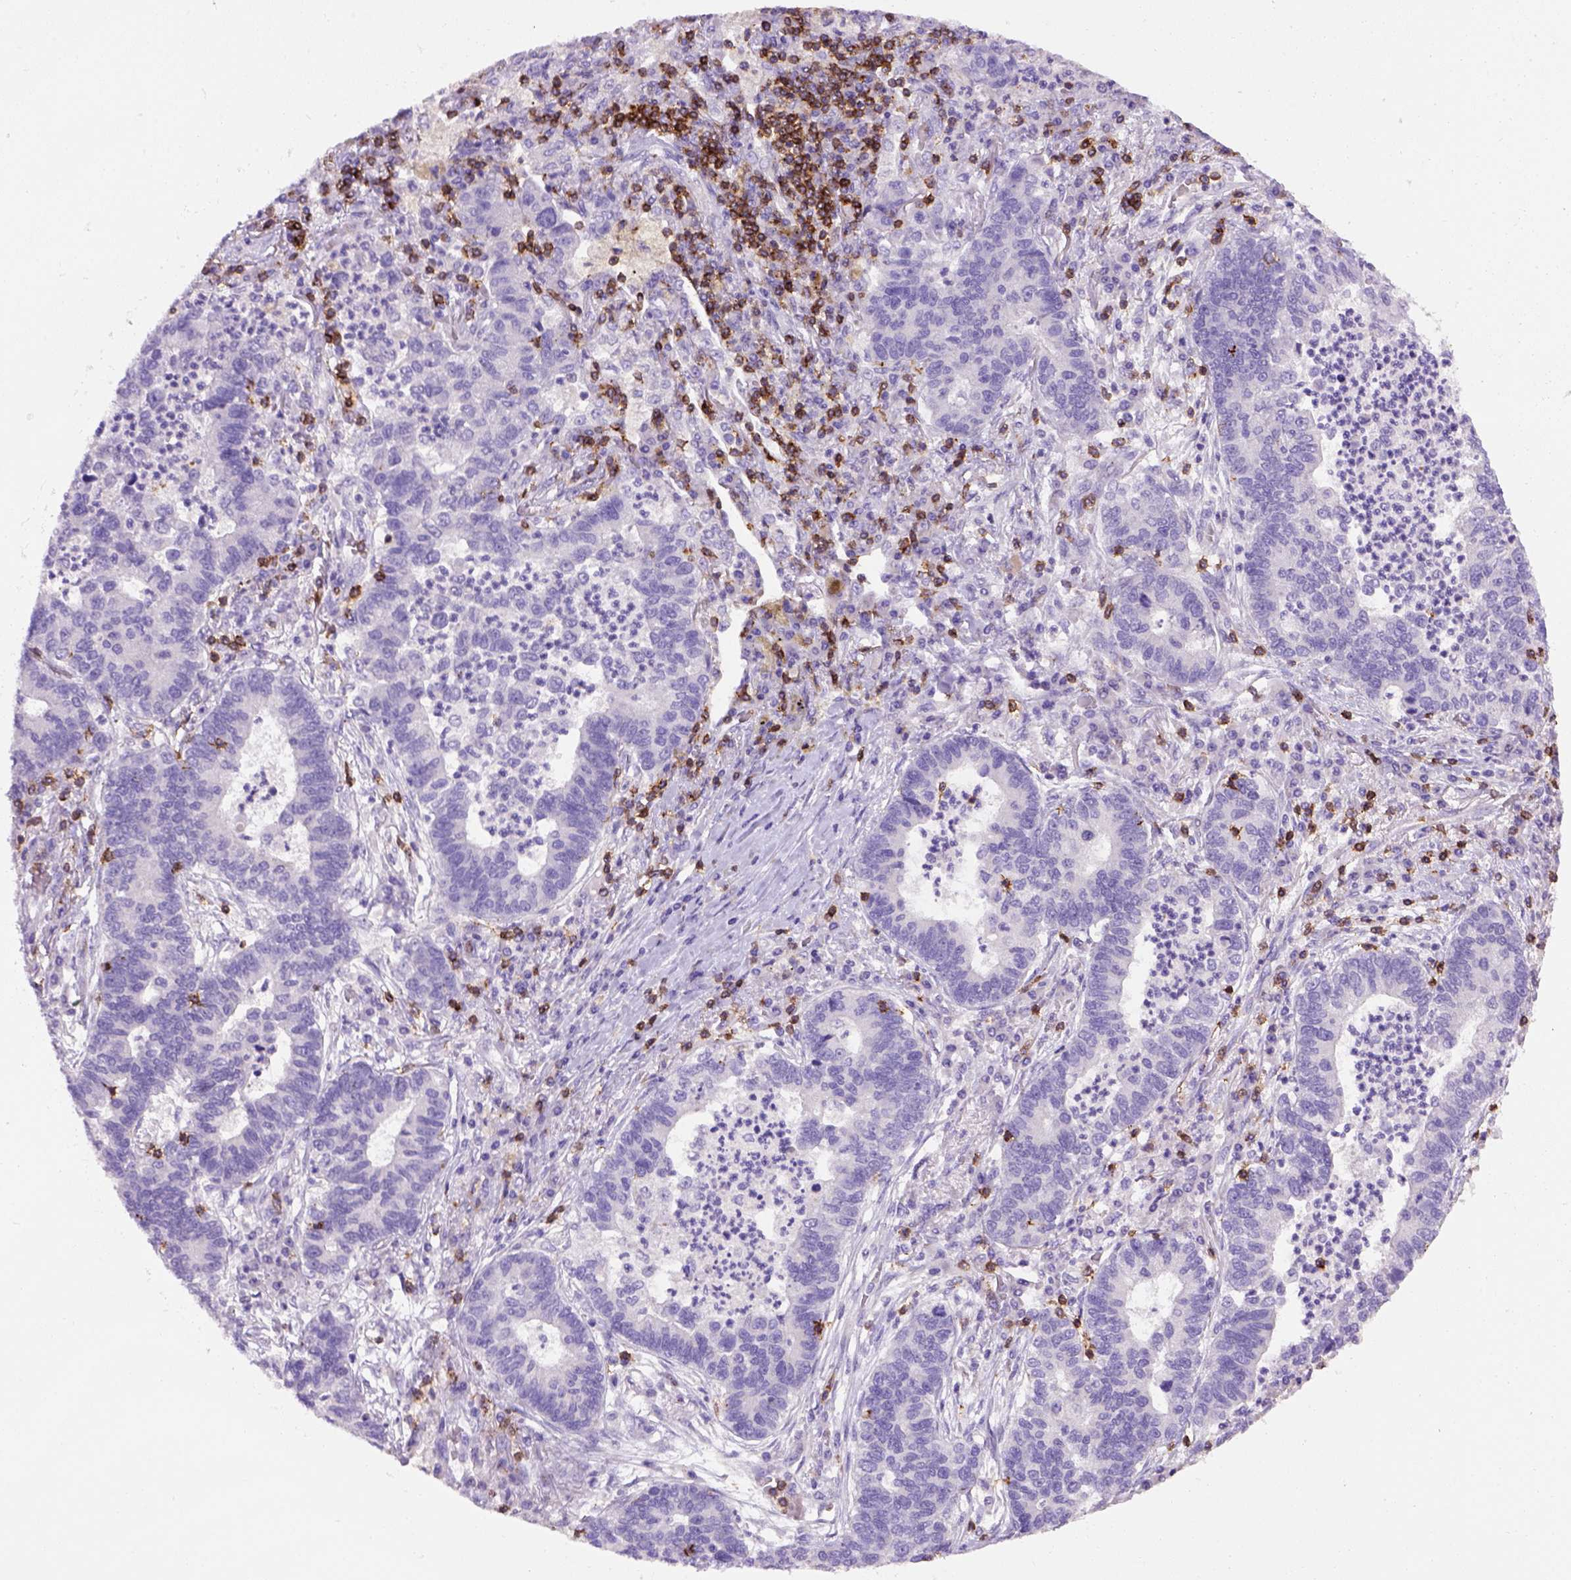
{"staining": {"intensity": "negative", "quantity": "none", "location": "none"}, "tissue": "lung cancer", "cell_type": "Tumor cells", "image_type": "cancer", "snomed": [{"axis": "morphology", "description": "Adenocarcinoma, NOS"}, {"axis": "topography", "description": "Lung"}], "caption": "IHC photomicrograph of adenocarcinoma (lung) stained for a protein (brown), which displays no expression in tumor cells.", "gene": "CD3E", "patient": {"sex": "female", "age": 57}}